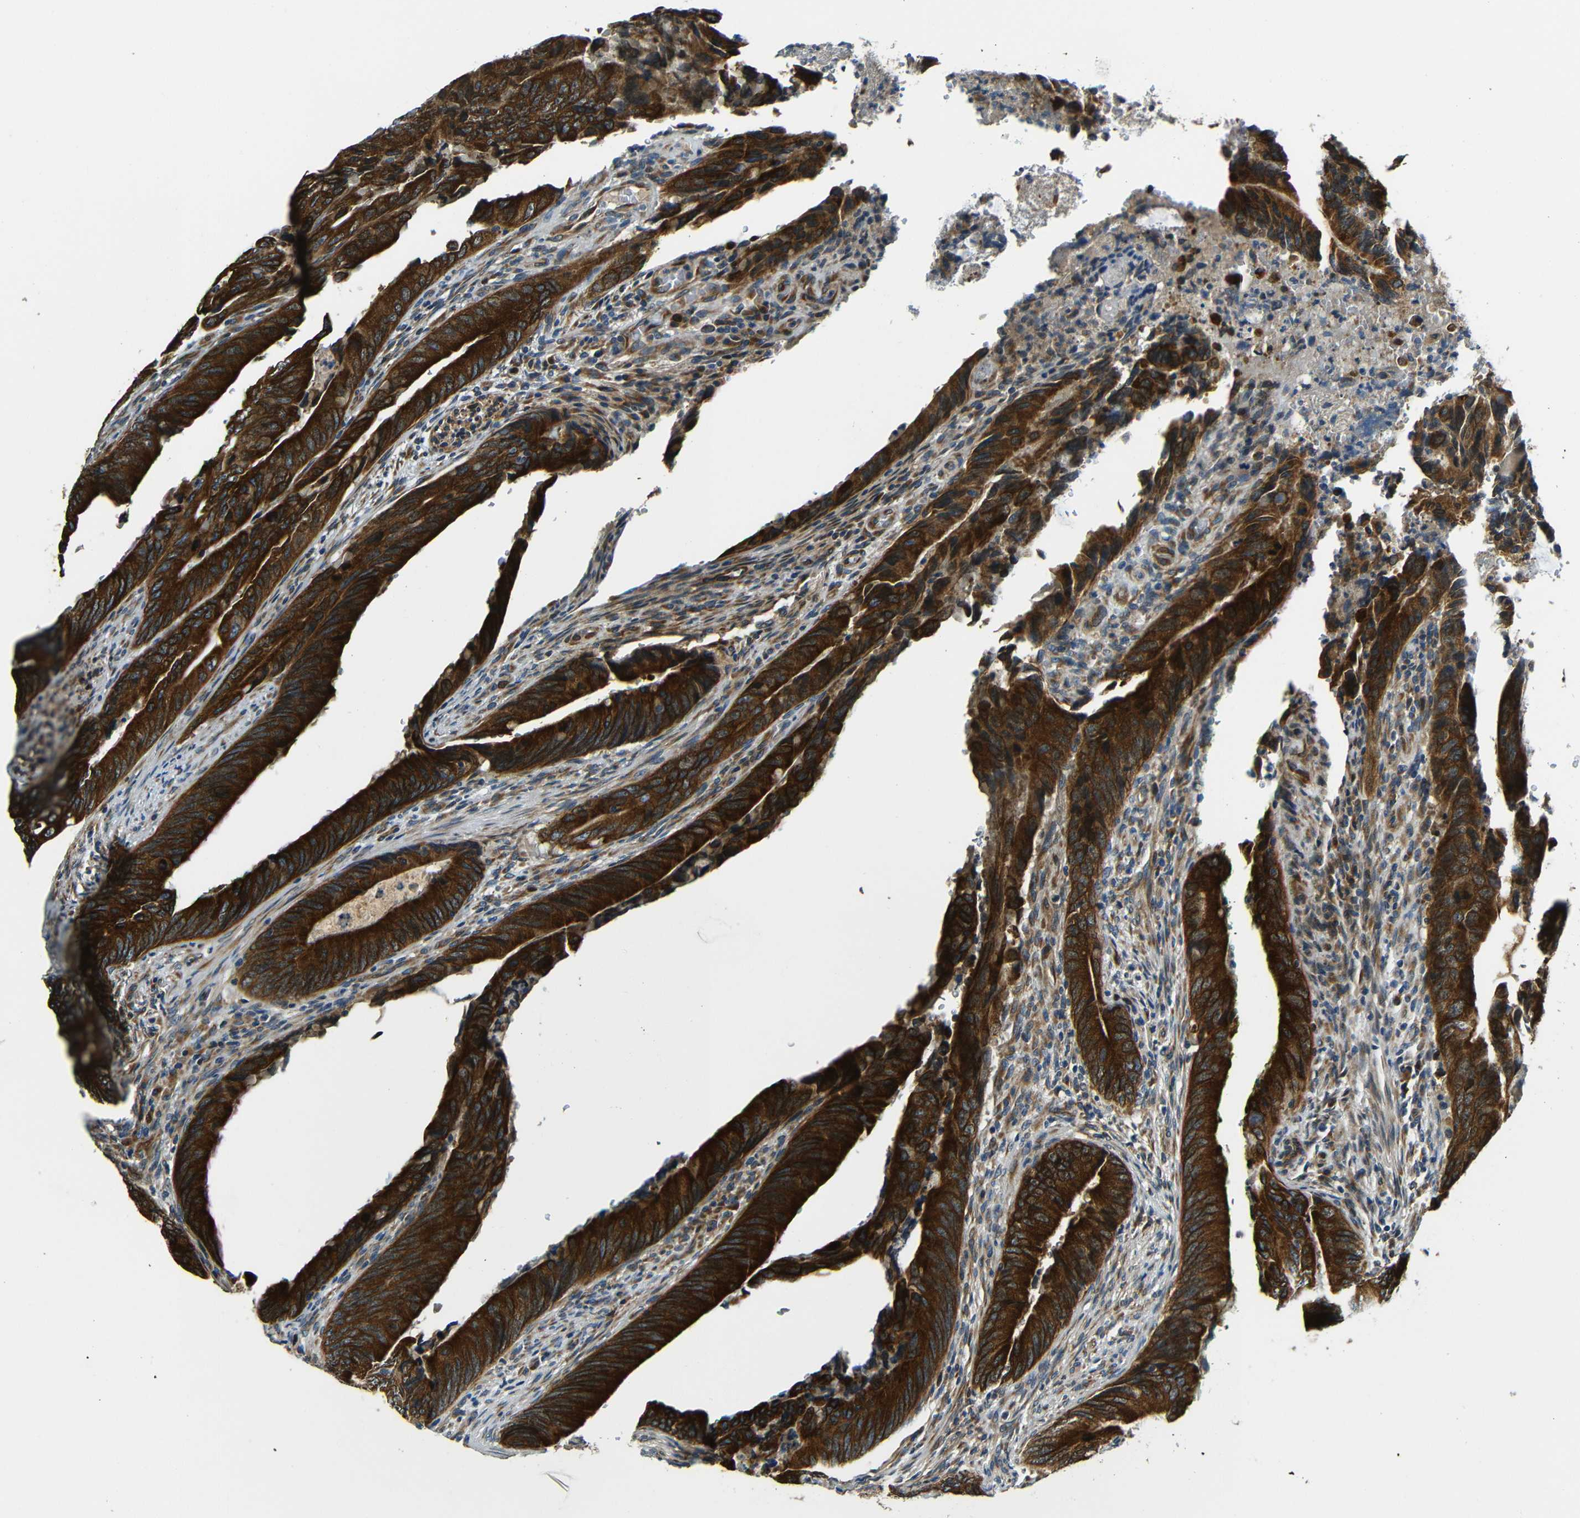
{"staining": {"intensity": "strong", "quantity": ">75%", "location": "cytoplasmic/membranous"}, "tissue": "colorectal cancer", "cell_type": "Tumor cells", "image_type": "cancer", "snomed": [{"axis": "morphology", "description": "Normal tissue, NOS"}, {"axis": "morphology", "description": "Adenocarcinoma, NOS"}, {"axis": "topography", "description": "Colon"}], "caption": "Colorectal cancer (adenocarcinoma) stained with a protein marker demonstrates strong staining in tumor cells.", "gene": "VAPB", "patient": {"sex": "male", "age": 56}}